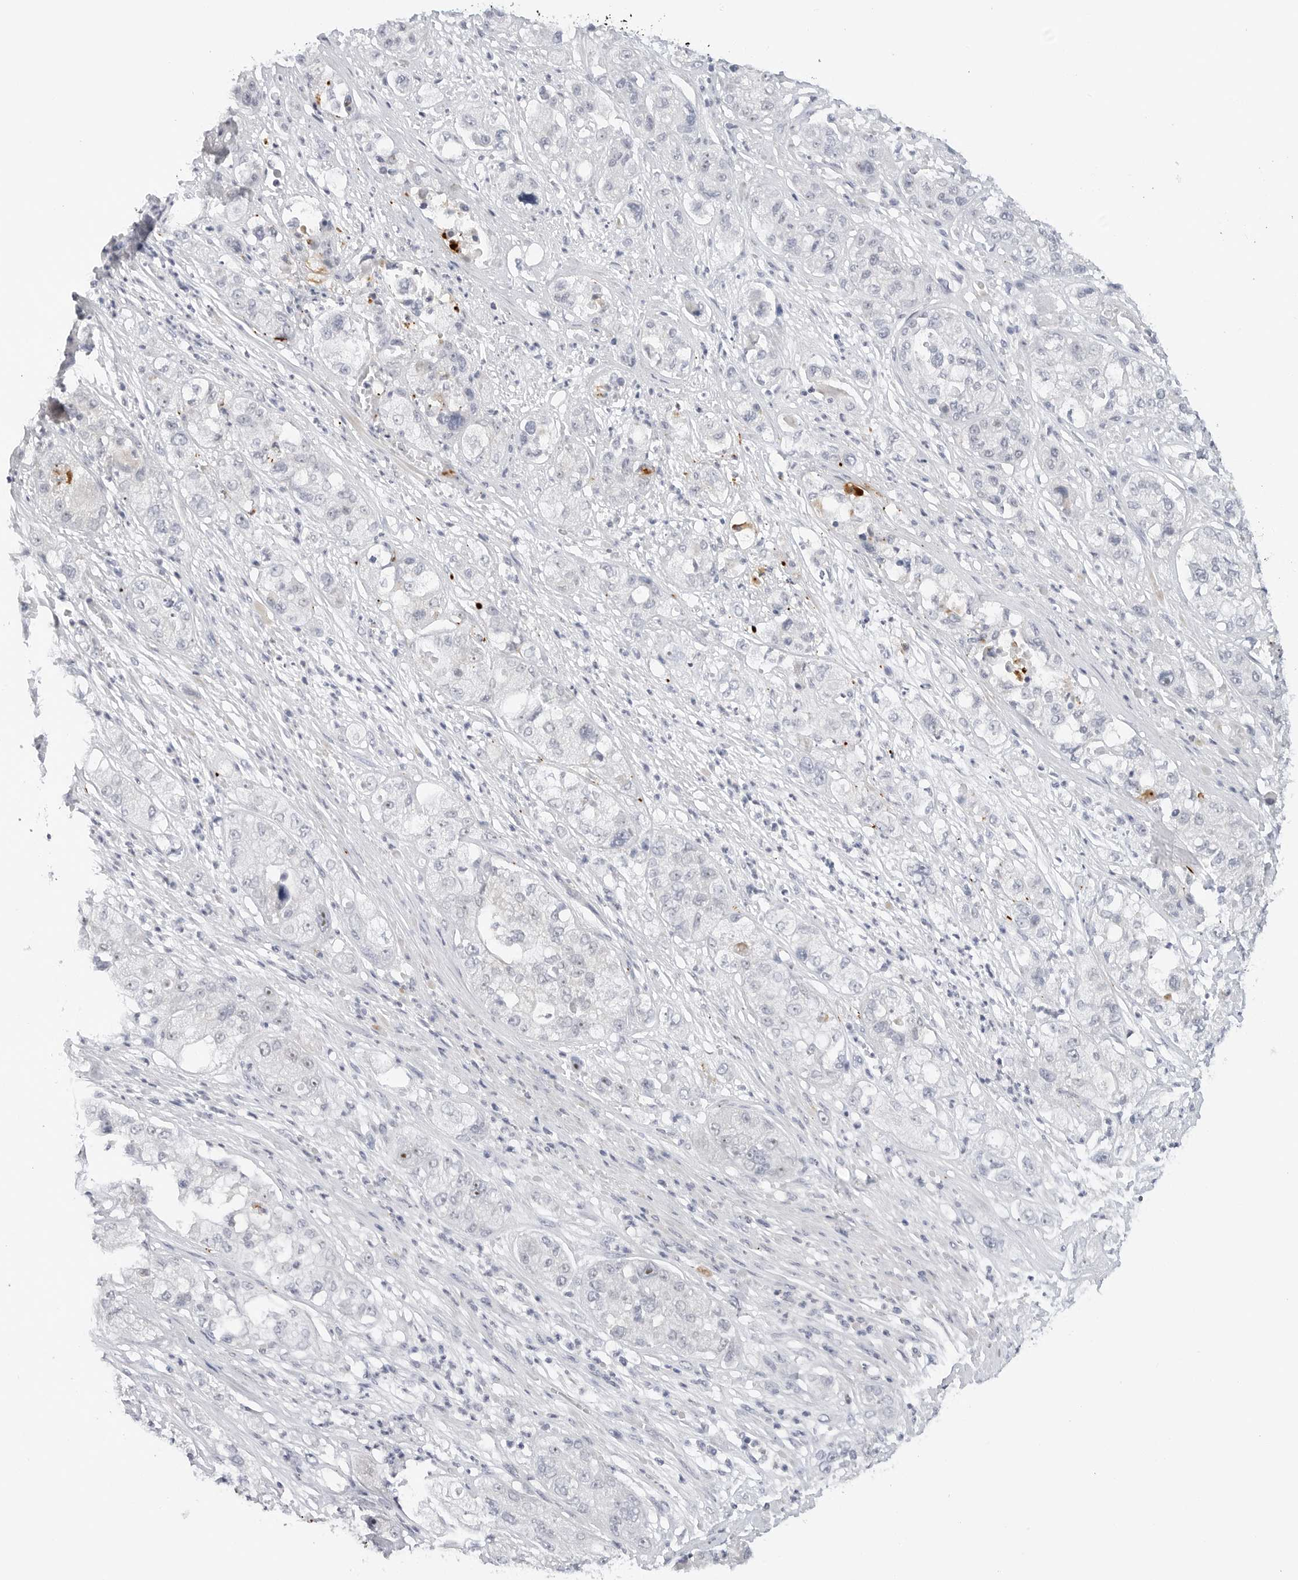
{"staining": {"intensity": "negative", "quantity": "none", "location": "none"}, "tissue": "pancreatic cancer", "cell_type": "Tumor cells", "image_type": "cancer", "snomed": [{"axis": "morphology", "description": "Adenocarcinoma, NOS"}, {"axis": "topography", "description": "Pancreas"}], "caption": "Tumor cells are negative for brown protein staining in adenocarcinoma (pancreatic).", "gene": "MAP2K5", "patient": {"sex": "female", "age": 78}}